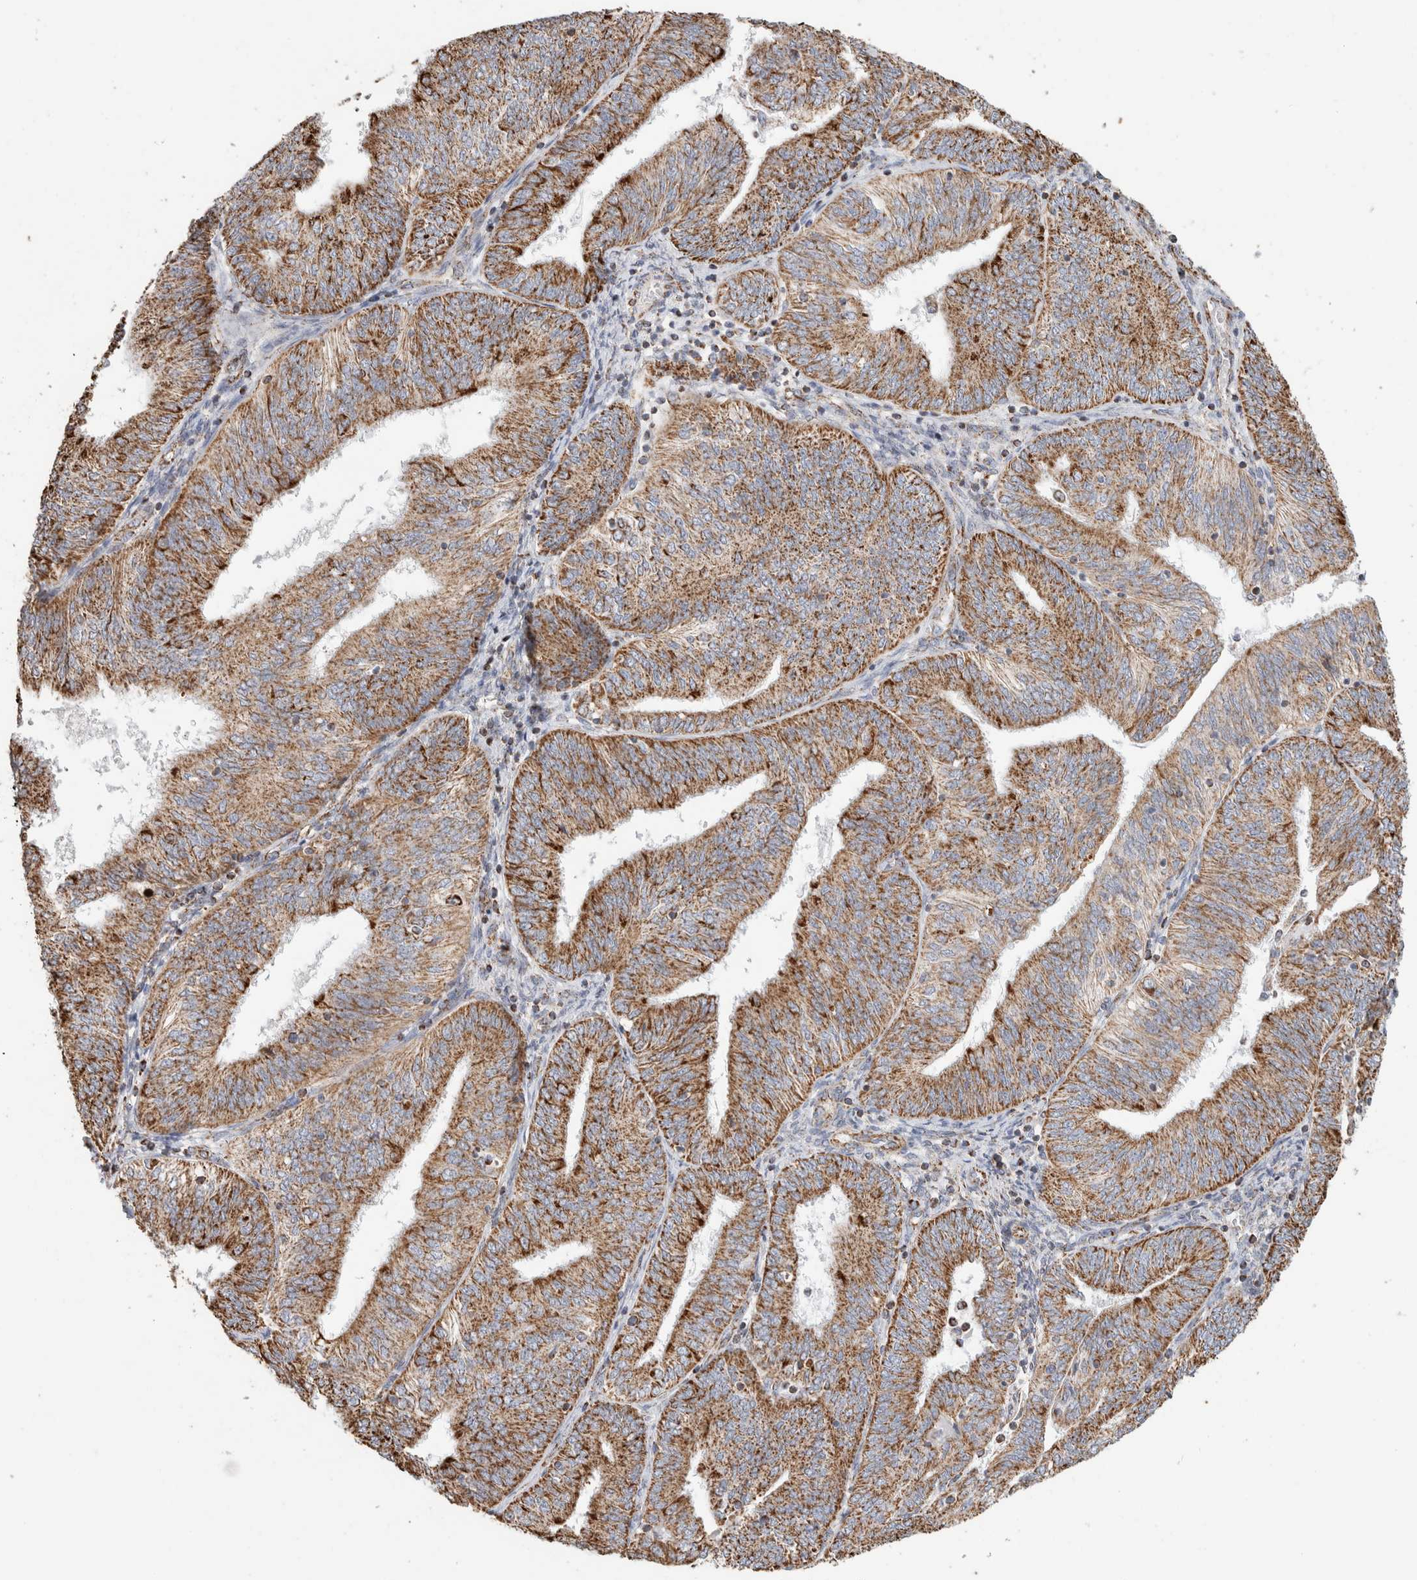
{"staining": {"intensity": "moderate", "quantity": ">75%", "location": "cytoplasmic/membranous"}, "tissue": "endometrial cancer", "cell_type": "Tumor cells", "image_type": "cancer", "snomed": [{"axis": "morphology", "description": "Adenocarcinoma, NOS"}, {"axis": "topography", "description": "Endometrium"}], "caption": "Immunohistochemistry (DAB) staining of adenocarcinoma (endometrial) exhibits moderate cytoplasmic/membranous protein positivity in about >75% of tumor cells.", "gene": "C1QBP", "patient": {"sex": "female", "age": 58}}